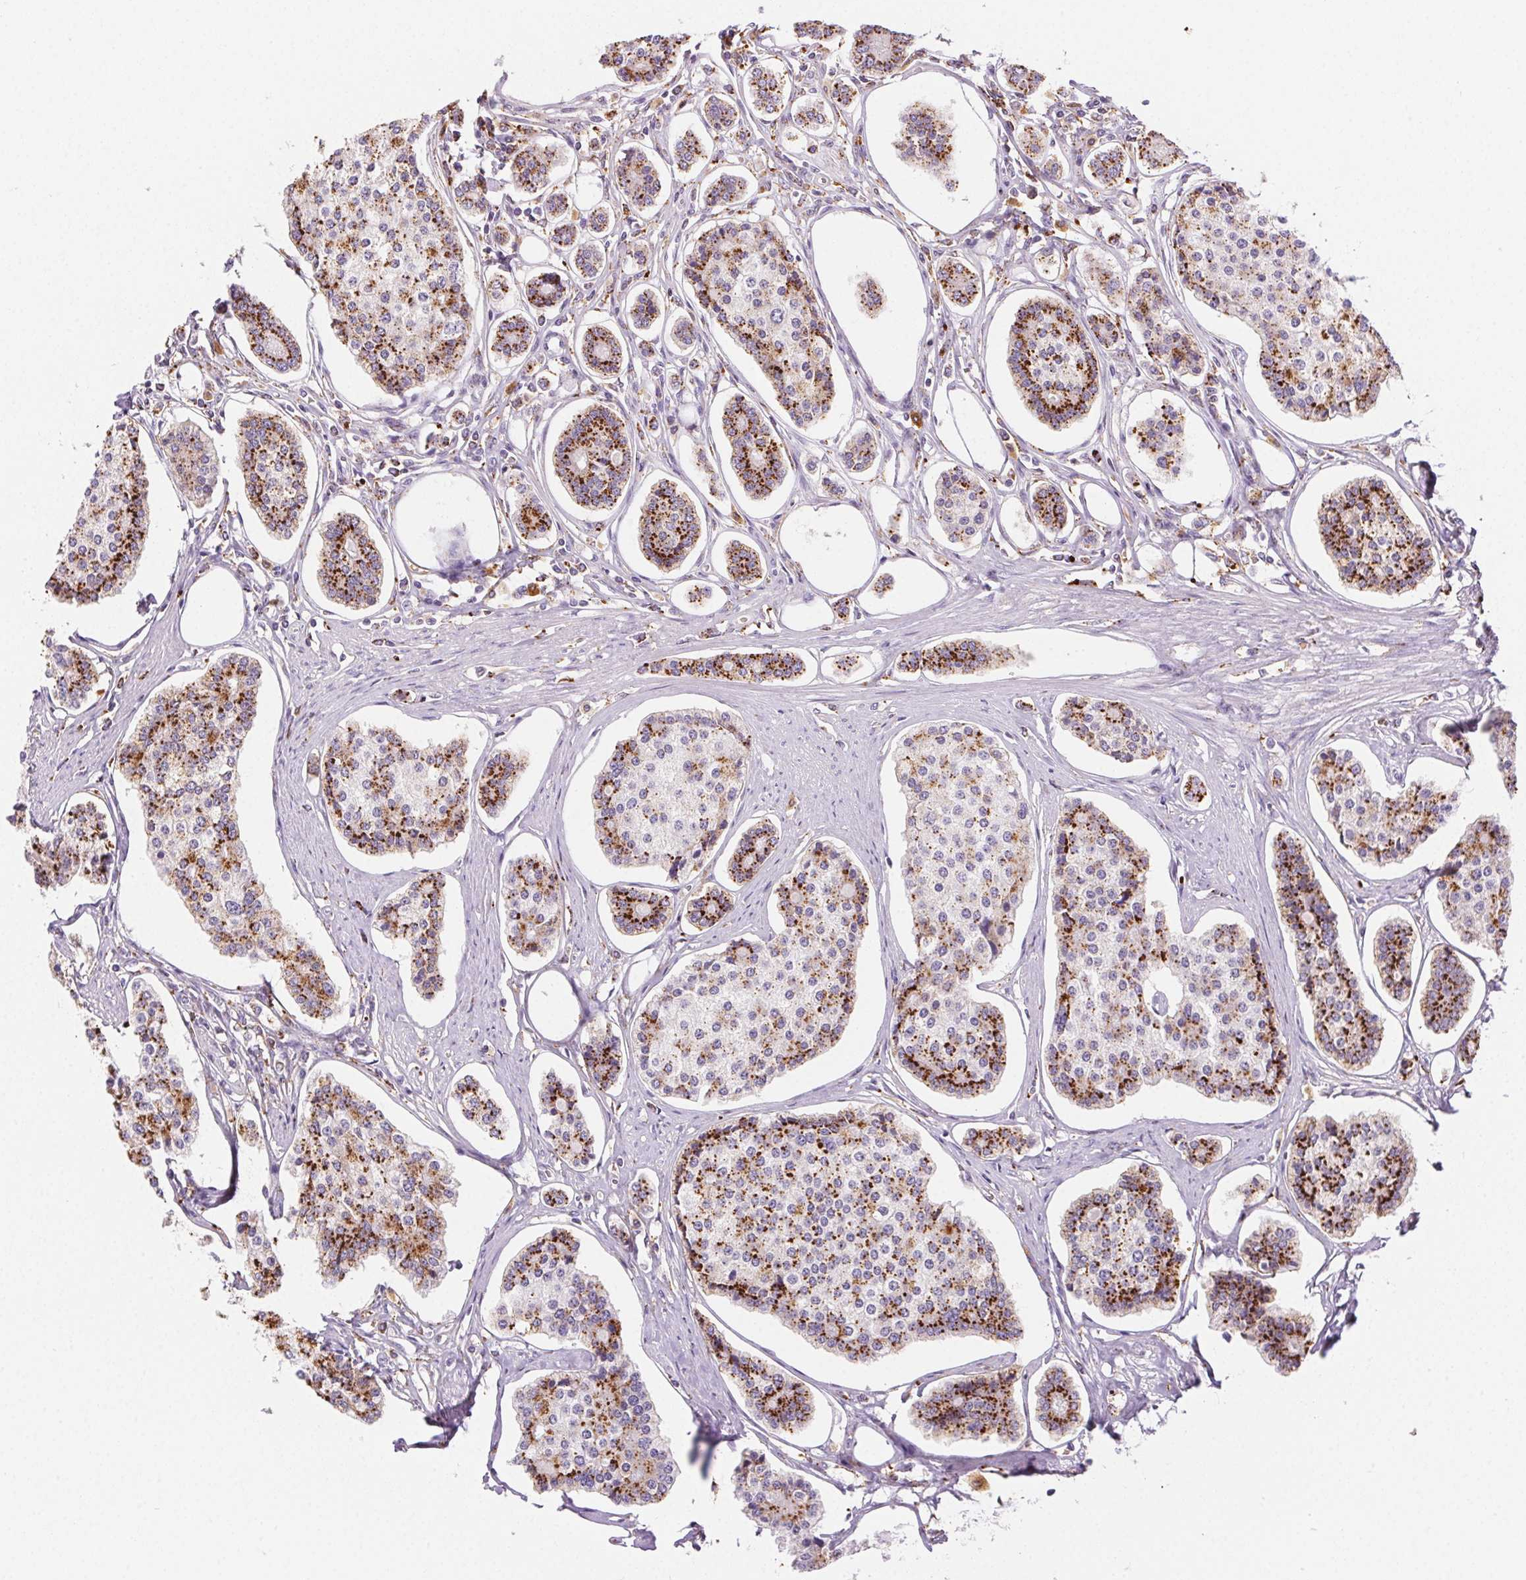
{"staining": {"intensity": "strong", "quantity": ">75%", "location": "cytoplasmic/membranous"}, "tissue": "carcinoid", "cell_type": "Tumor cells", "image_type": "cancer", "snomed": [{"axis": "morphology", "description": "Carcinoid, malignant, NOS"}, {"axis": "topography", "description": "Small intestine"}], "caption": "Tumor cells display high levels of strong cytoplasmic/membranous expression in about >75% of cells in human carcinoid.", "gene": "SCPEP1", "patient": {"sex": "female", "age": 65}}